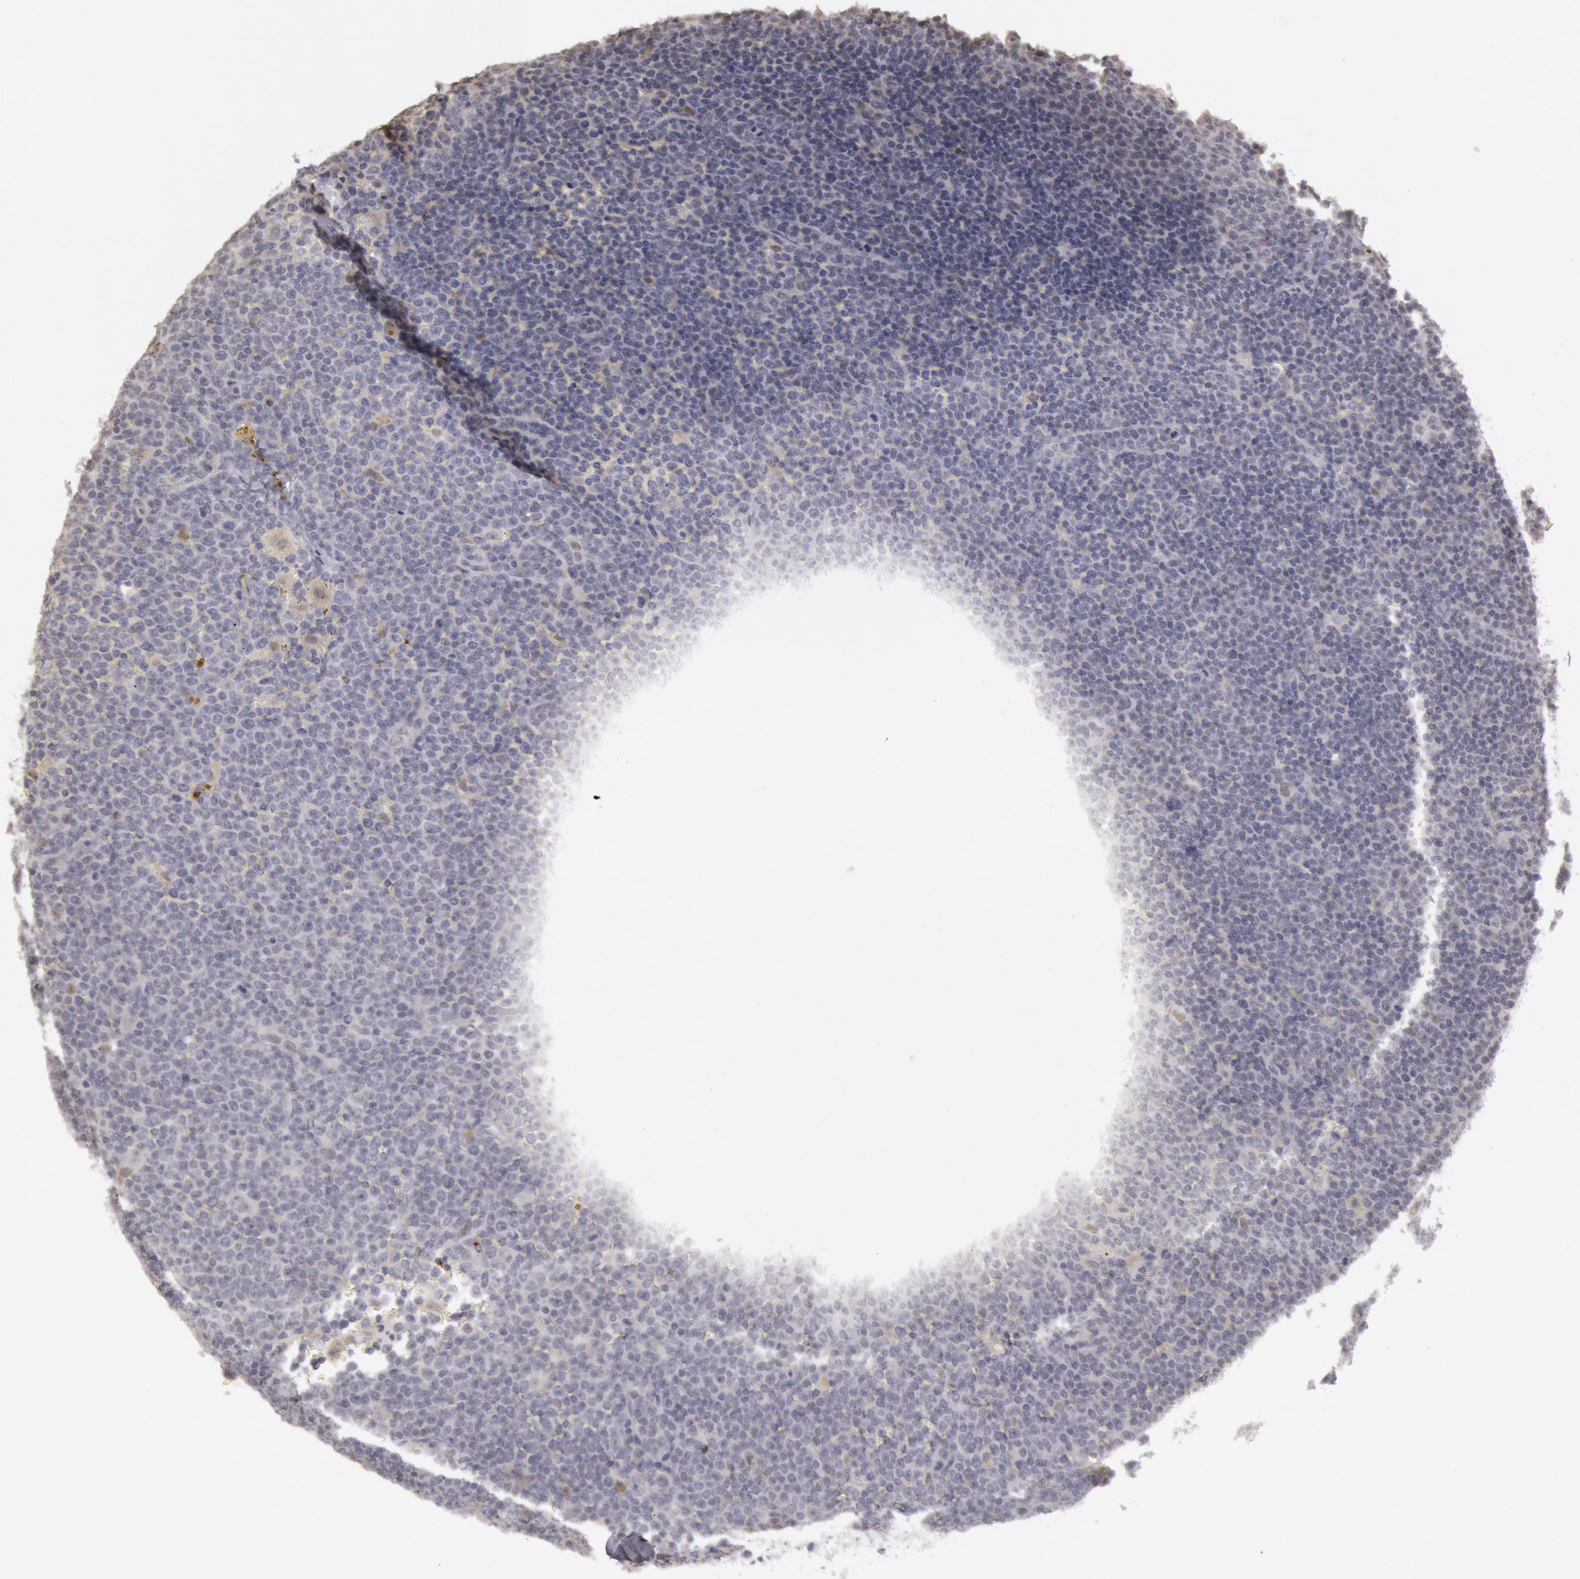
{"staining": {"intensity": "negative", "quantity": "none", "location": "none"}, "tissue": "lymphoma", "cell_type": "Tumor cells", "image_type": "cancer", "snomed": [{"axis": "morphology", "description": "Malignant lymphoma, non-Hodgkin's type, Low grade"}, {"axis": "topography", "description": "Lymph node"}], "caption": "Immunohistochemistry (IHC) of human malignant lymphoma, non-Hodgkin's type (low-grade) demonstrates no staining in tumor cells.", "gene": "RIMBP3C", "patient": {"sex": "male", "age": 50}}